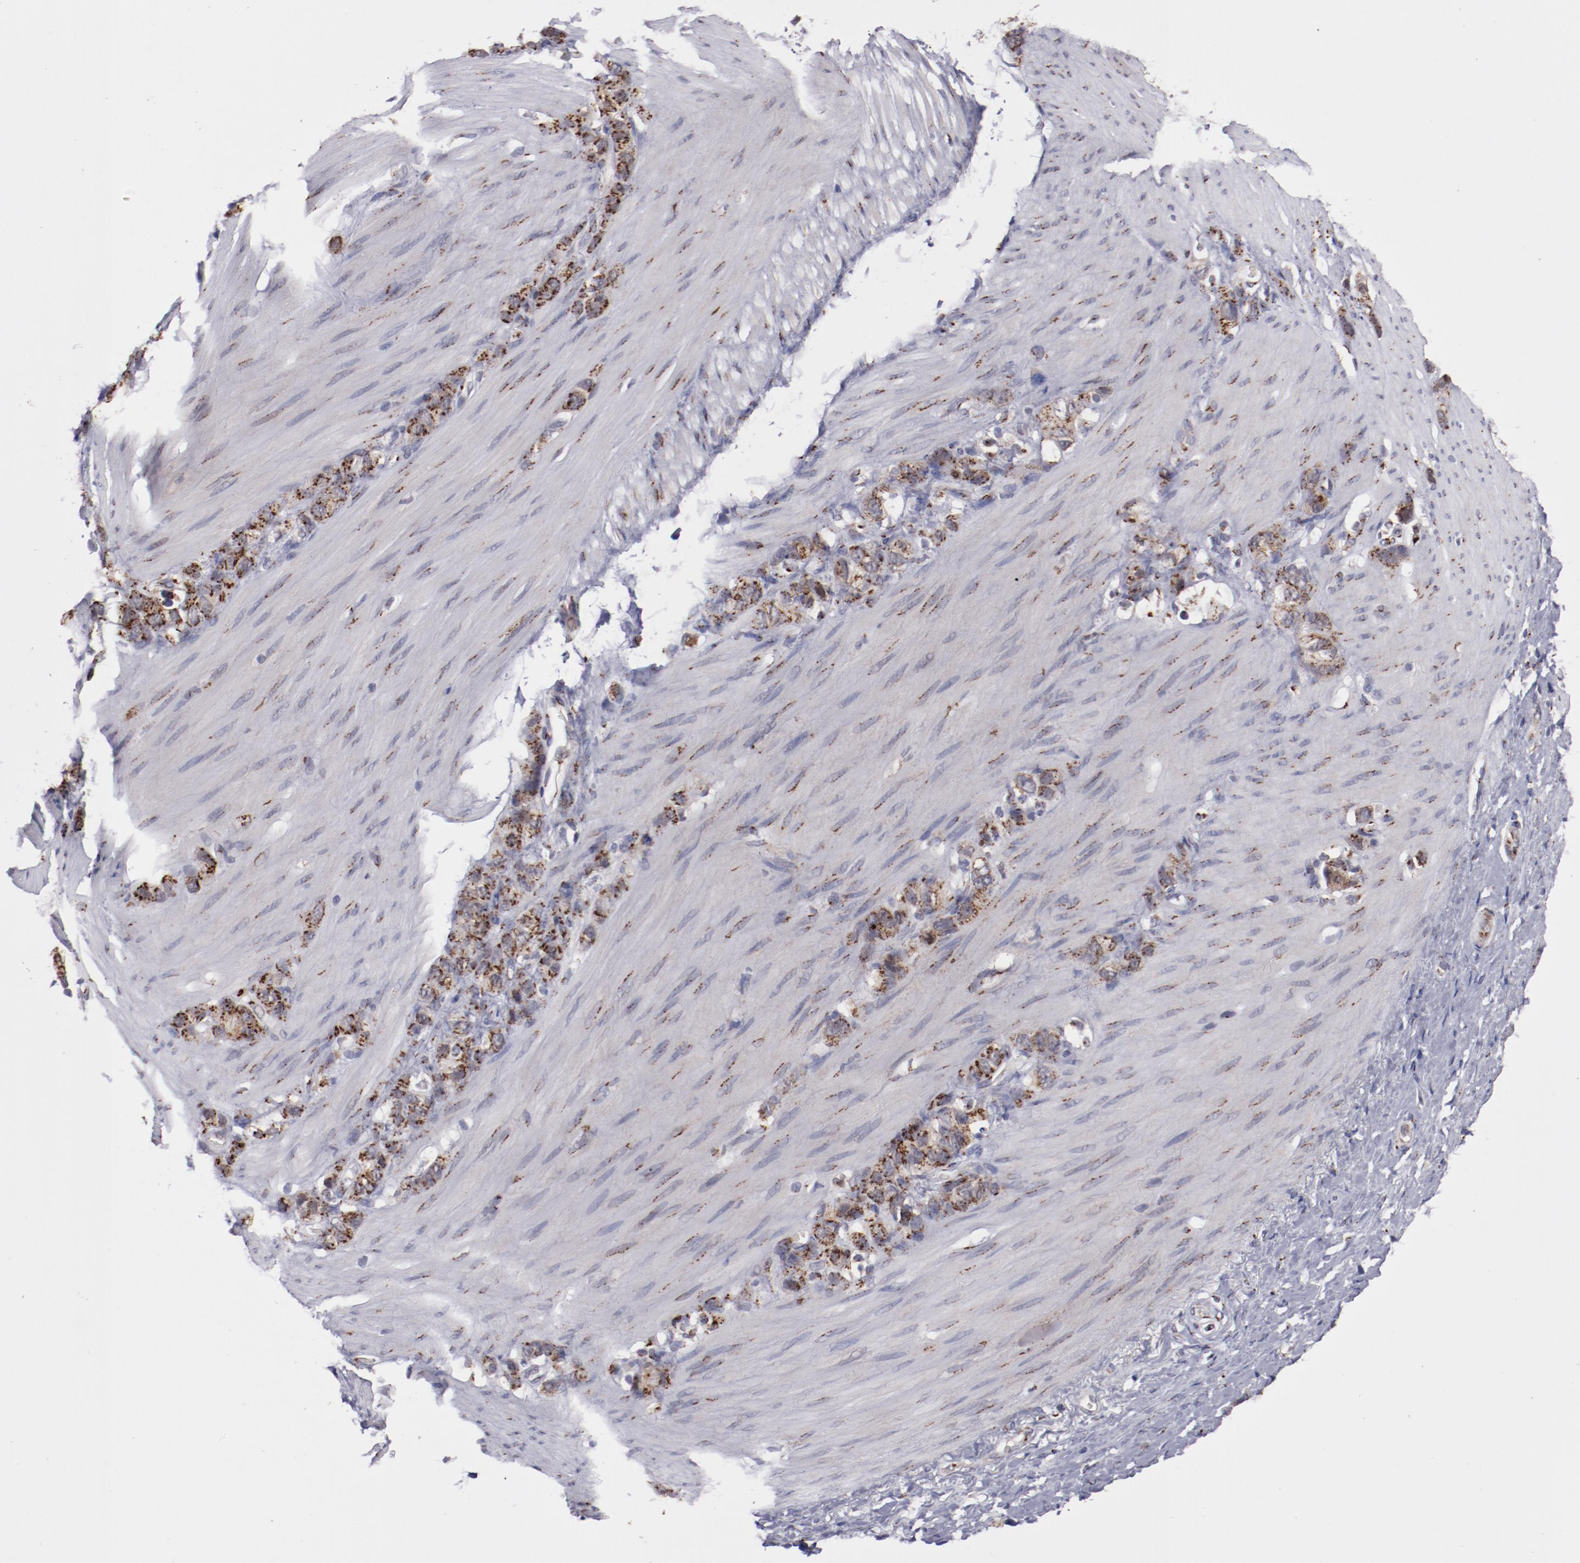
{"staining": {"intensity": "strong", "quantity": ">75%", "location": "cytoplasmic/membranous"}, "tissue": "stomach cancer", "cell_type": "Tumor cells", "image_type": "cancer", "snomed": [{"axis": "morphology", "description": "Normal tissue, NOS"}, {"axis": "morphology", "description": "Adenocarcinoma, NOS"}, {"axis": "morphology", "description": "Adenocarcinoma, High grade"}, {"axis": "topography", "description": "Stomach, upper"}, {"axis": "topography", "description": "Stomach"}], "caption": "Tumor cells display strong cytoplasmic/membranous expression in approximately >75% of cells in high-grade adenocarcinoma (stomach). The staining was performed using DAB (3,3'-diaminobenzidine) to visualize the protein expression in brown, while the nuclei were stained in blue with hematoxylin (Magnification: 20x).", "gene": "GOLIM4", "patient": {"sex": "female", "age": 65}}